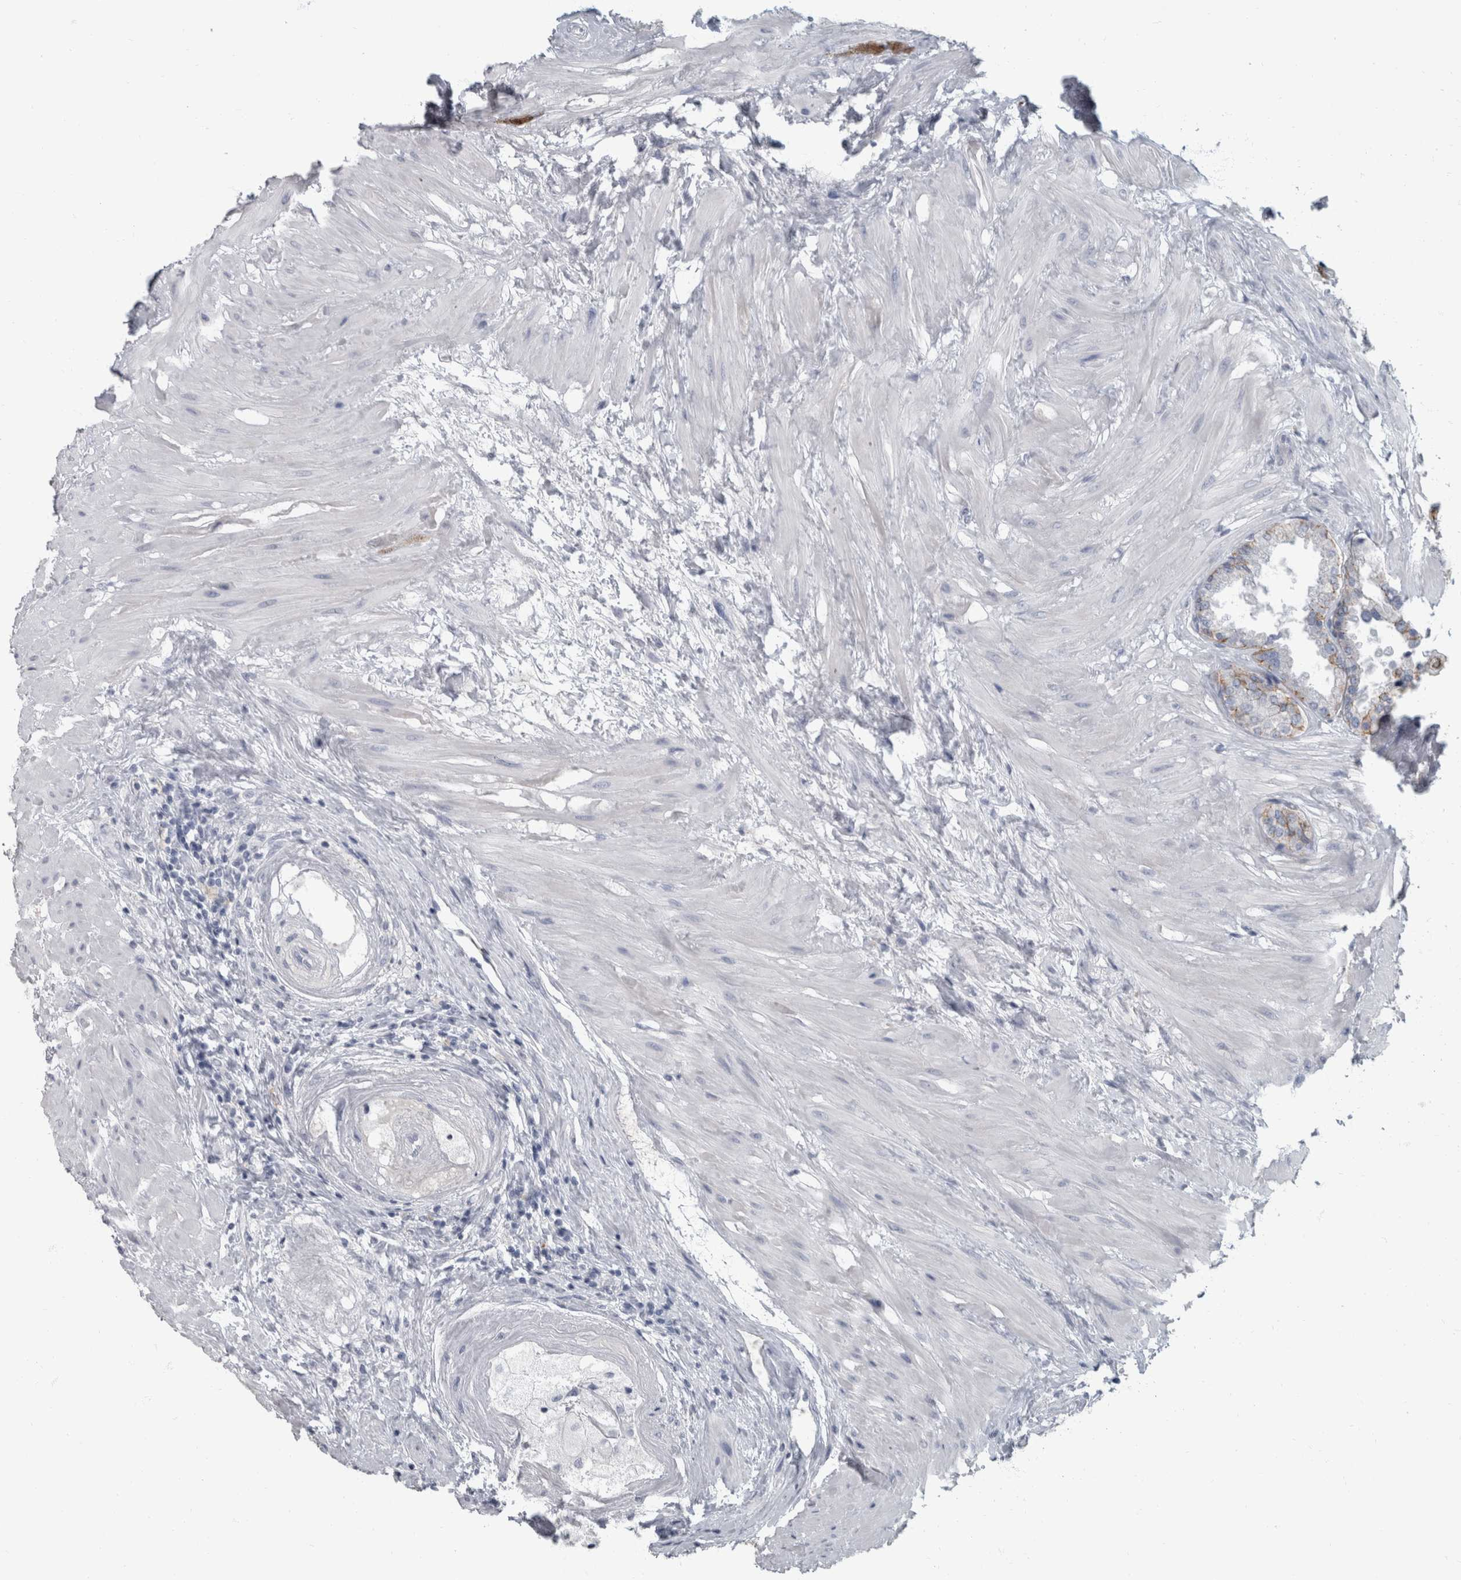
{"staining": {"intensity": "moderate", "quantity": "<25%", "location": "cytoplasmic/membranous"}, "tissue": "seminal vesicle", "cell_type": "Glandular cells", "image_type": "normal", "snomed": [{"axis": "morphology", "description": "Normal tissue, NOS"}, {"axis": "topography", "description": "Seminal veicle"}], "caption": "Immunohistochemistry (IHC) staining of normal seminal vesicle, which demonstrates low levels of moderate cytoplasmic/membranous staining in about <25% of glandular cells indicating moderate cytoplasmic/membranous protein staining. The staining was performed using DAB (3,3'-diaminobenzidine) (brown) for protein detection and nuclei were counterstained in hematoxylin (blue).", "gene": "DSG2", "patient": {"sex": "male", "age": 46}}